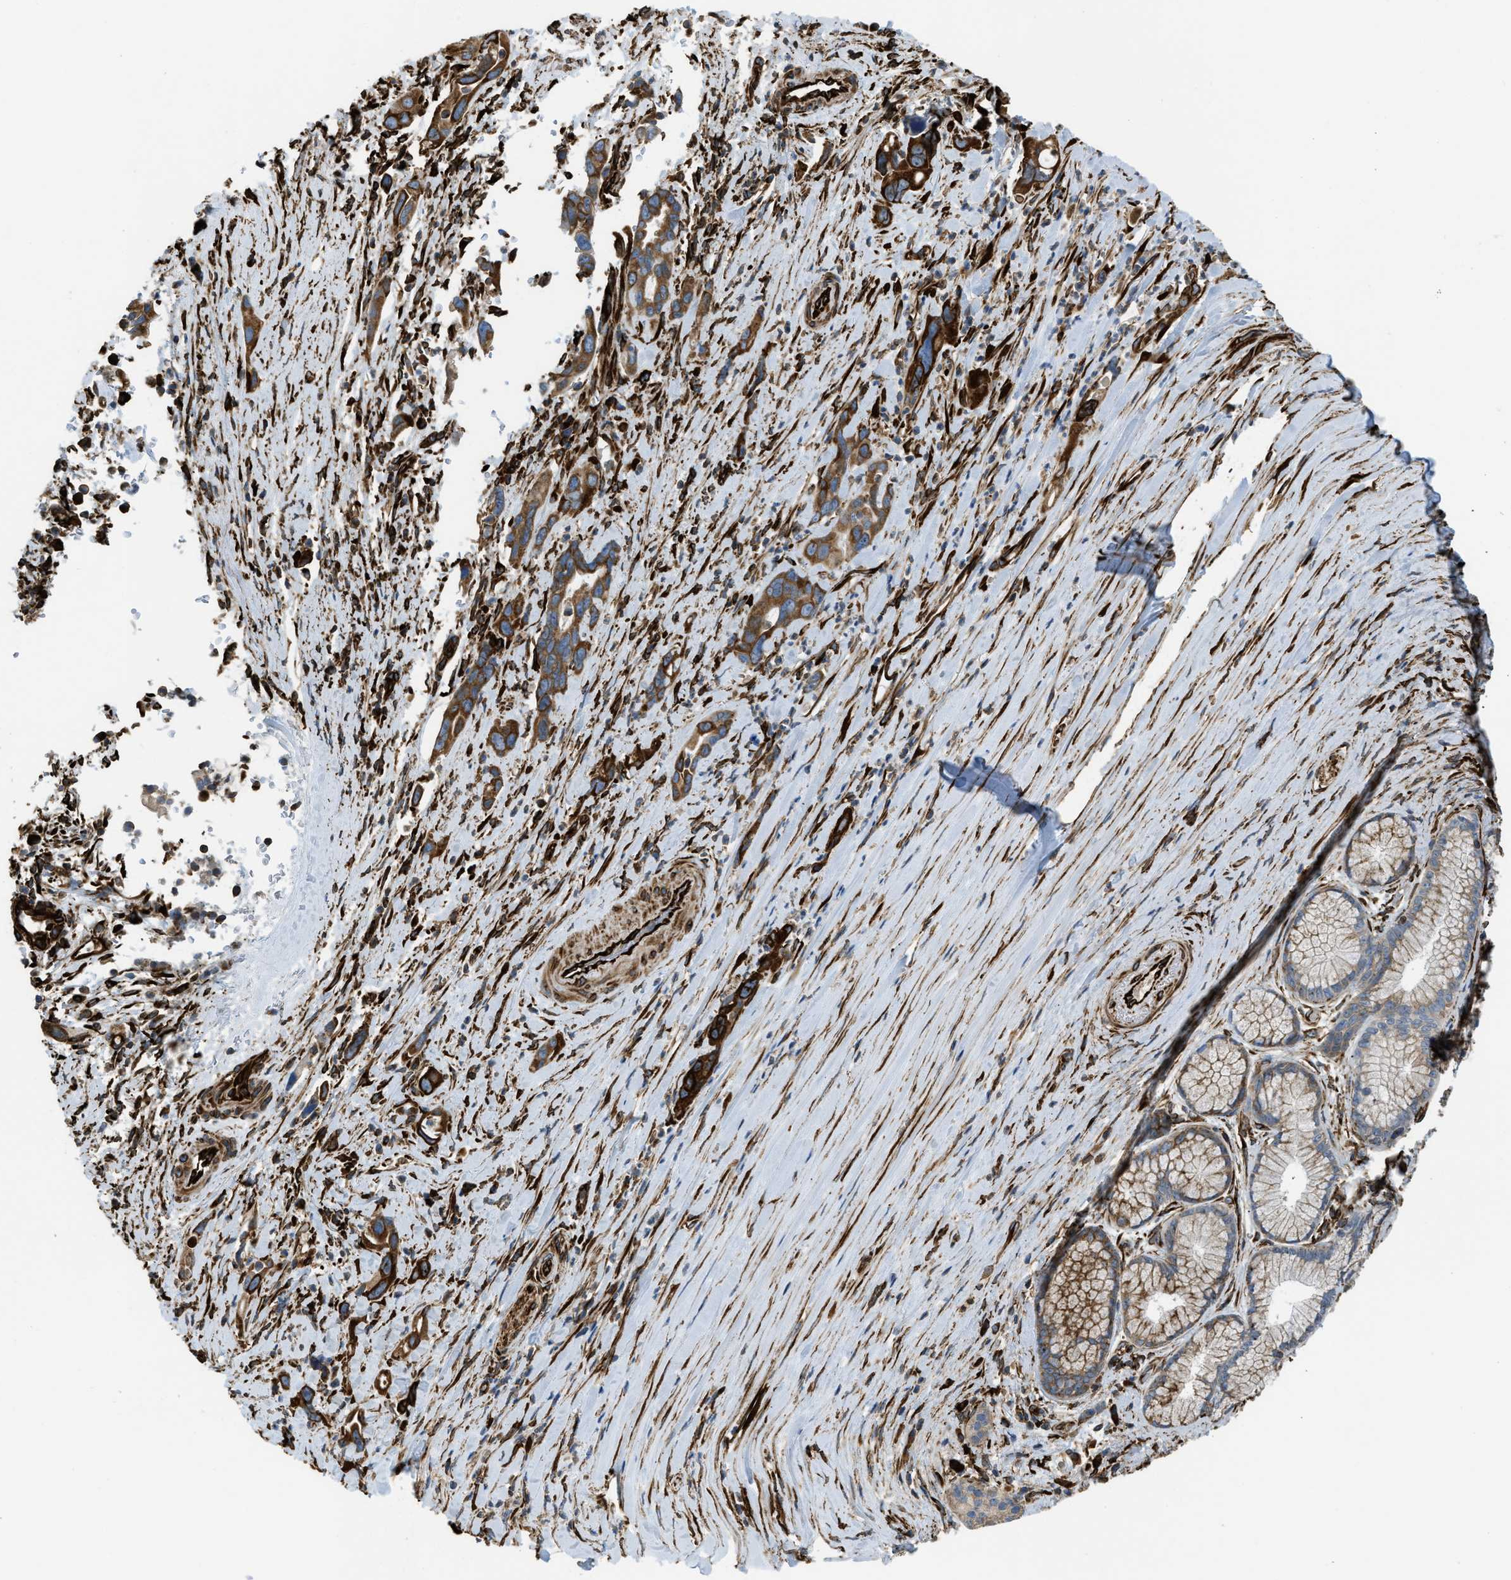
{"staining": {"intensity": "strong", "quantity": ">75%", "location": "cytoplasmic/membranous"}, "tissue": "pancreatic cancer", "cell_type": "Tumor cells", "image_type": "cancer", "snomed": [{"axis": "morphology", "description": "Adenocarcinoma, NOS"}, {"axis": "topography", "description": "Pancreas"}], "caption": "Tumor cells show high levels of strong cytoplasmic/membranous positivity in approximately >75% of cells in pancreatic cancer (adenocarcinoma). (Stains: DAB (3,3'-diaminobenzidine) in brown, nuclei in blue, Microscopy: brightfield microscopy at high magnification).", "gene": "BEX3", "patient": {"sex": "female", "age": 70}}